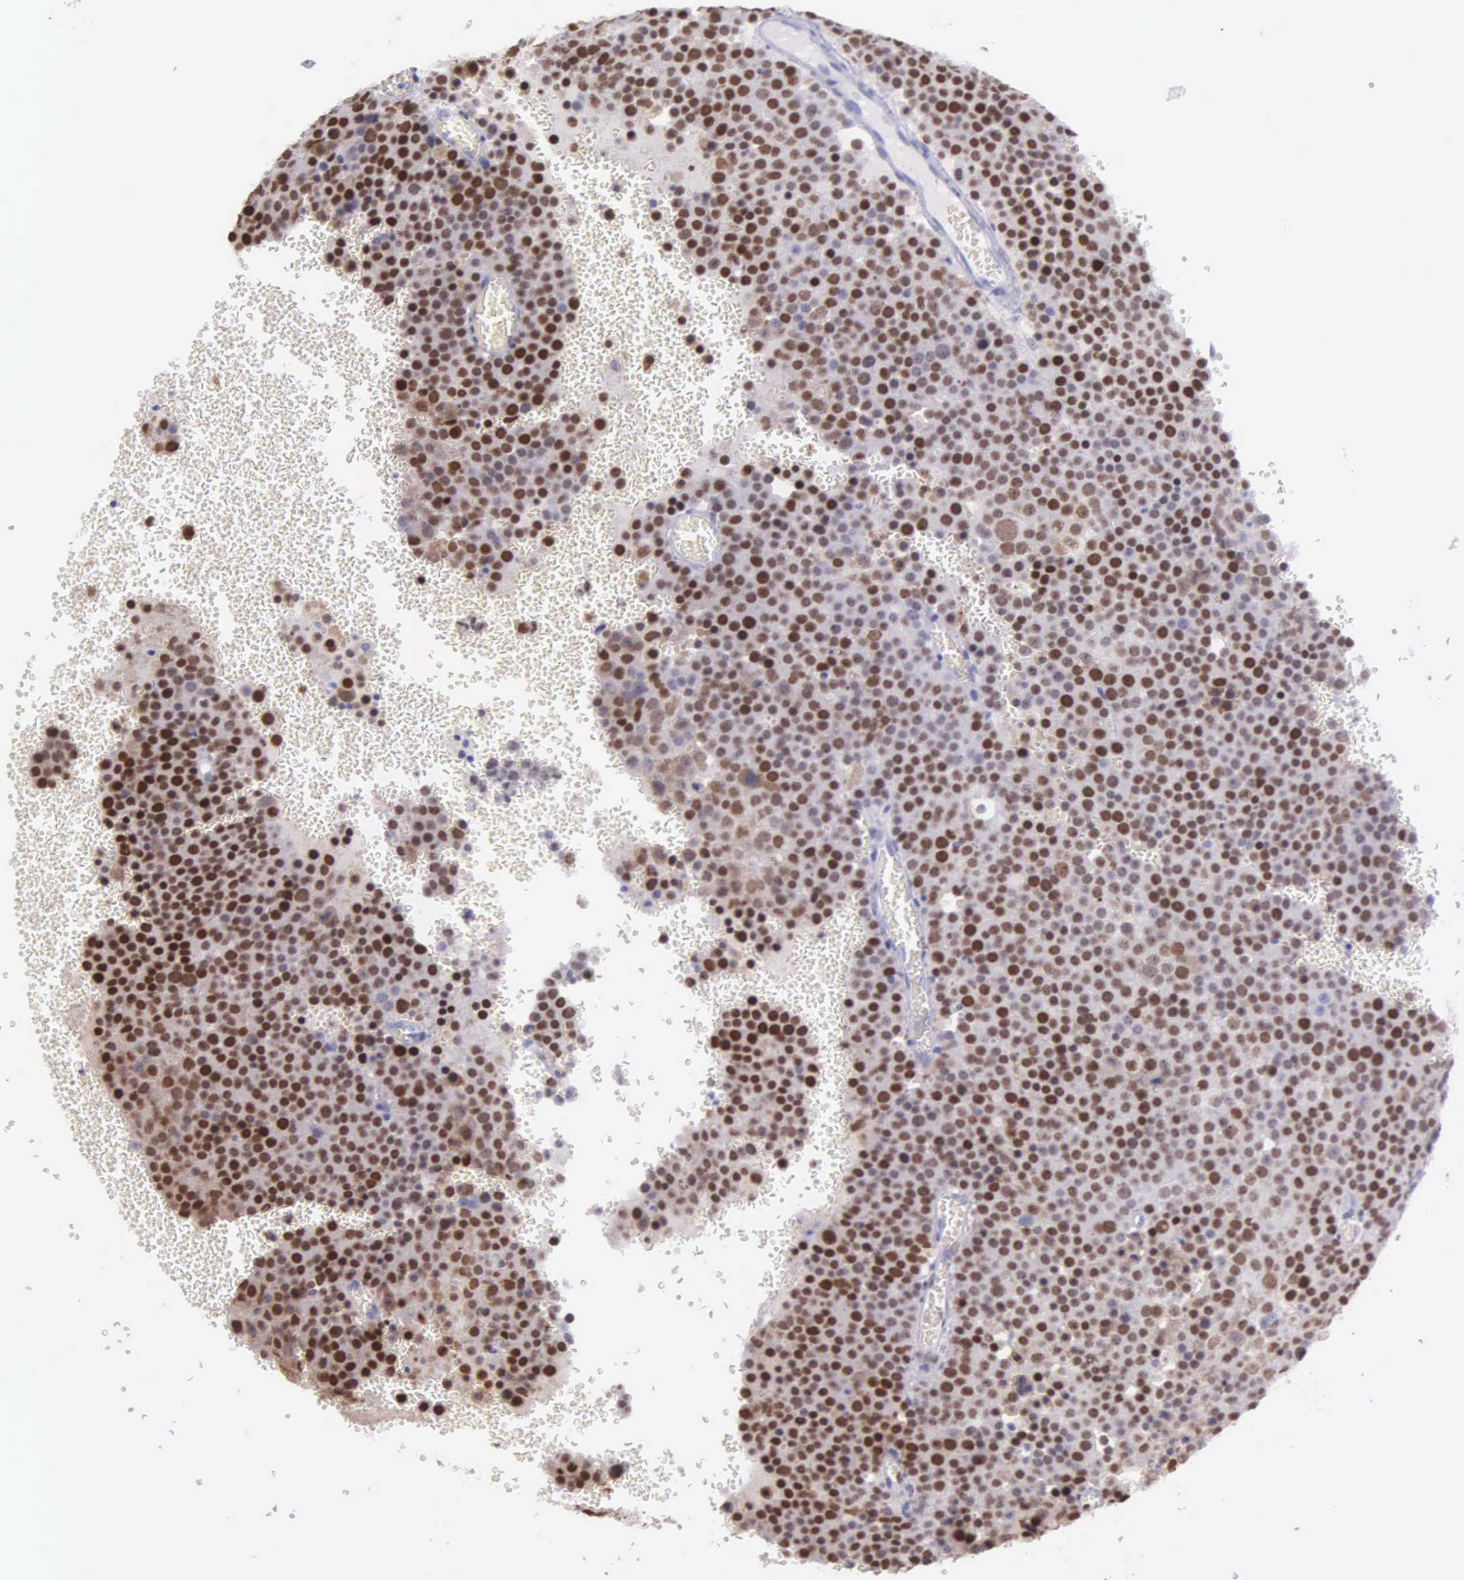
{"staining": {"intensity": "strong", "quantity": "25%-75%", "location": "nuclear"}, "tissue": "testis cancer", "cell_type": "Tumor cells", "image_type": "cancer", "snomed": [{"axis": "morphology", "description": "Seminoma, NOS"}, {"axis": "topography", "description": "Testis"}], "caption": "The histopathology image reveals a brown stain indicating the presence of a protein in the nuclear of tumor cells in testis cancer.", "gene": "MCM5", "patient": {"sex": "male", "age": 71}}